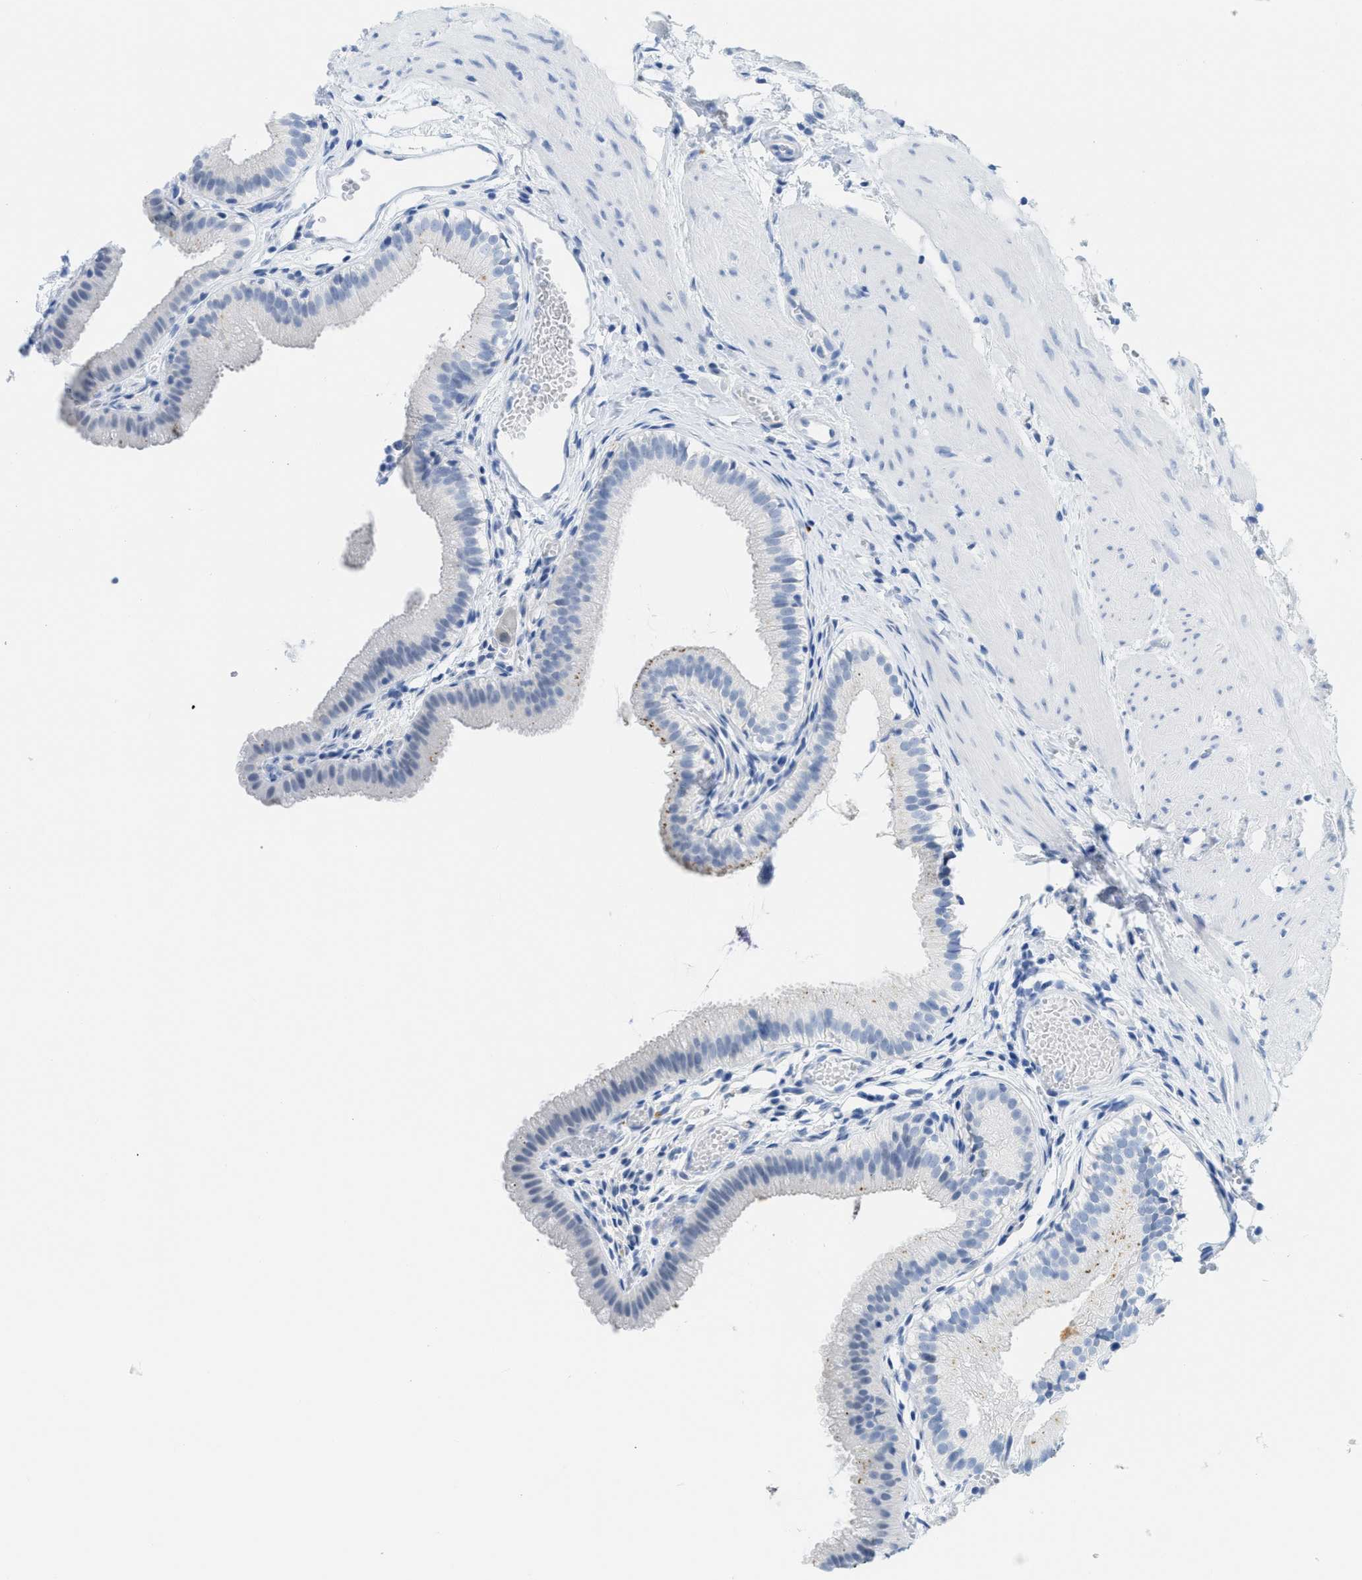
{"staining": {"intensity": "moderate", "quantity": "25%-75%", "location": "cytoplasmic/membranous"}, "tissue": "gallbladder", "cell_type": "Glandular cells", "image_type": "normal", "snomed": [{"axis": "morphology", "description": "Normal tissue, NOS"}, {"axis": "topography", "description": "Gallbladder"}], "caption": "Gallbladder stained for a protein demonstrates moderate cytoplasmic/membranous positivity in glandular cells. (Brightfield microscopy of DAB IHC at high magnification).", "gene": "WDR4", "patient": {"sex": "female", "age": 26}}